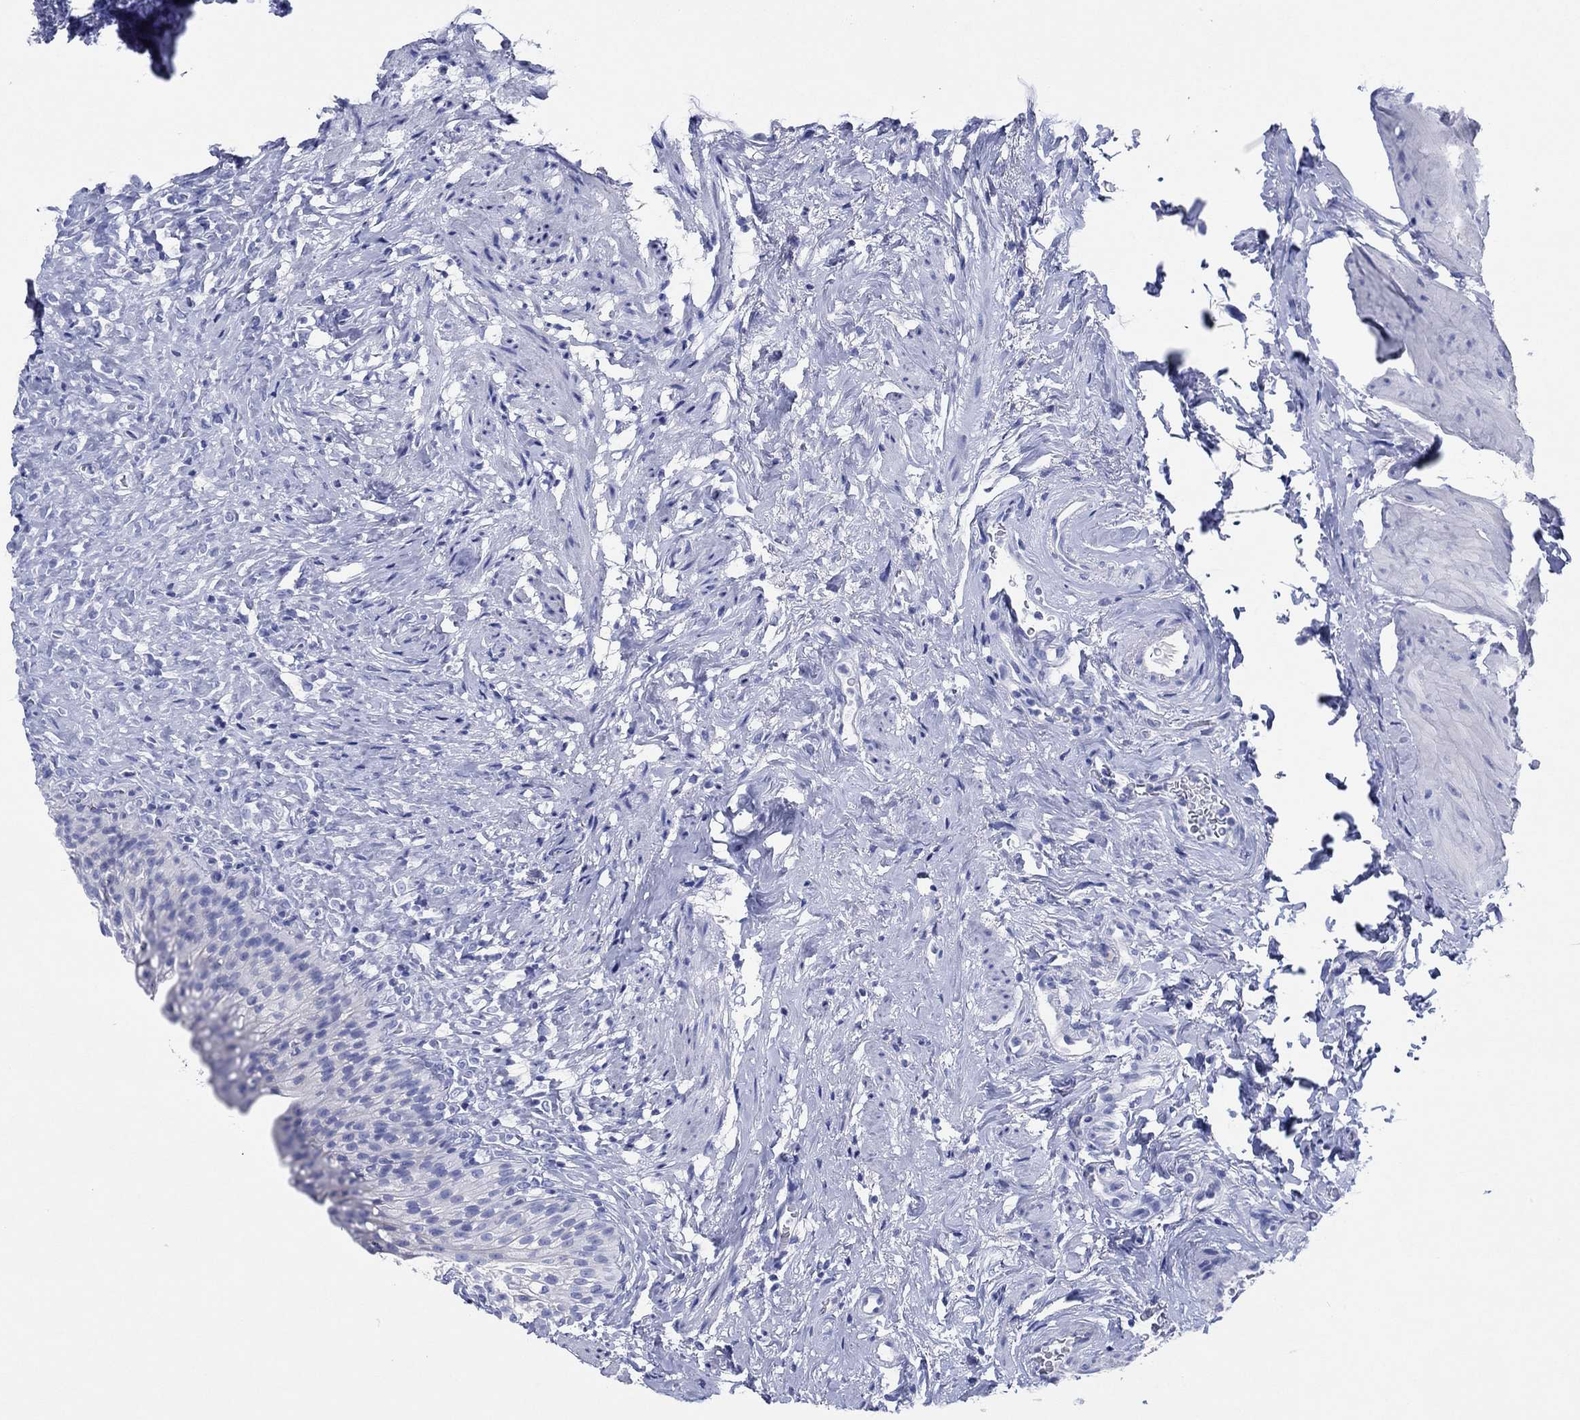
{"staining": {"intensity": "negative", "quantity": "none", "location": "none"}, "tissue": "urinary bladder", "cell_type": "Urothelial cells", "image_type": "normal", "snomed": [{"axis": "morphology", "description": "Normal tissue, NOS"}, {"axis": "topography", "description": "Urinary bladder"}], "caption": "Immunohistochemistry (IHC) photomicrograph of unremarkable urinary bladder stained for a protein (brown), which displays no positivity in urothelial cells.", "gene": "HCRT", "patient": {"sex": "male", "age": 76}}